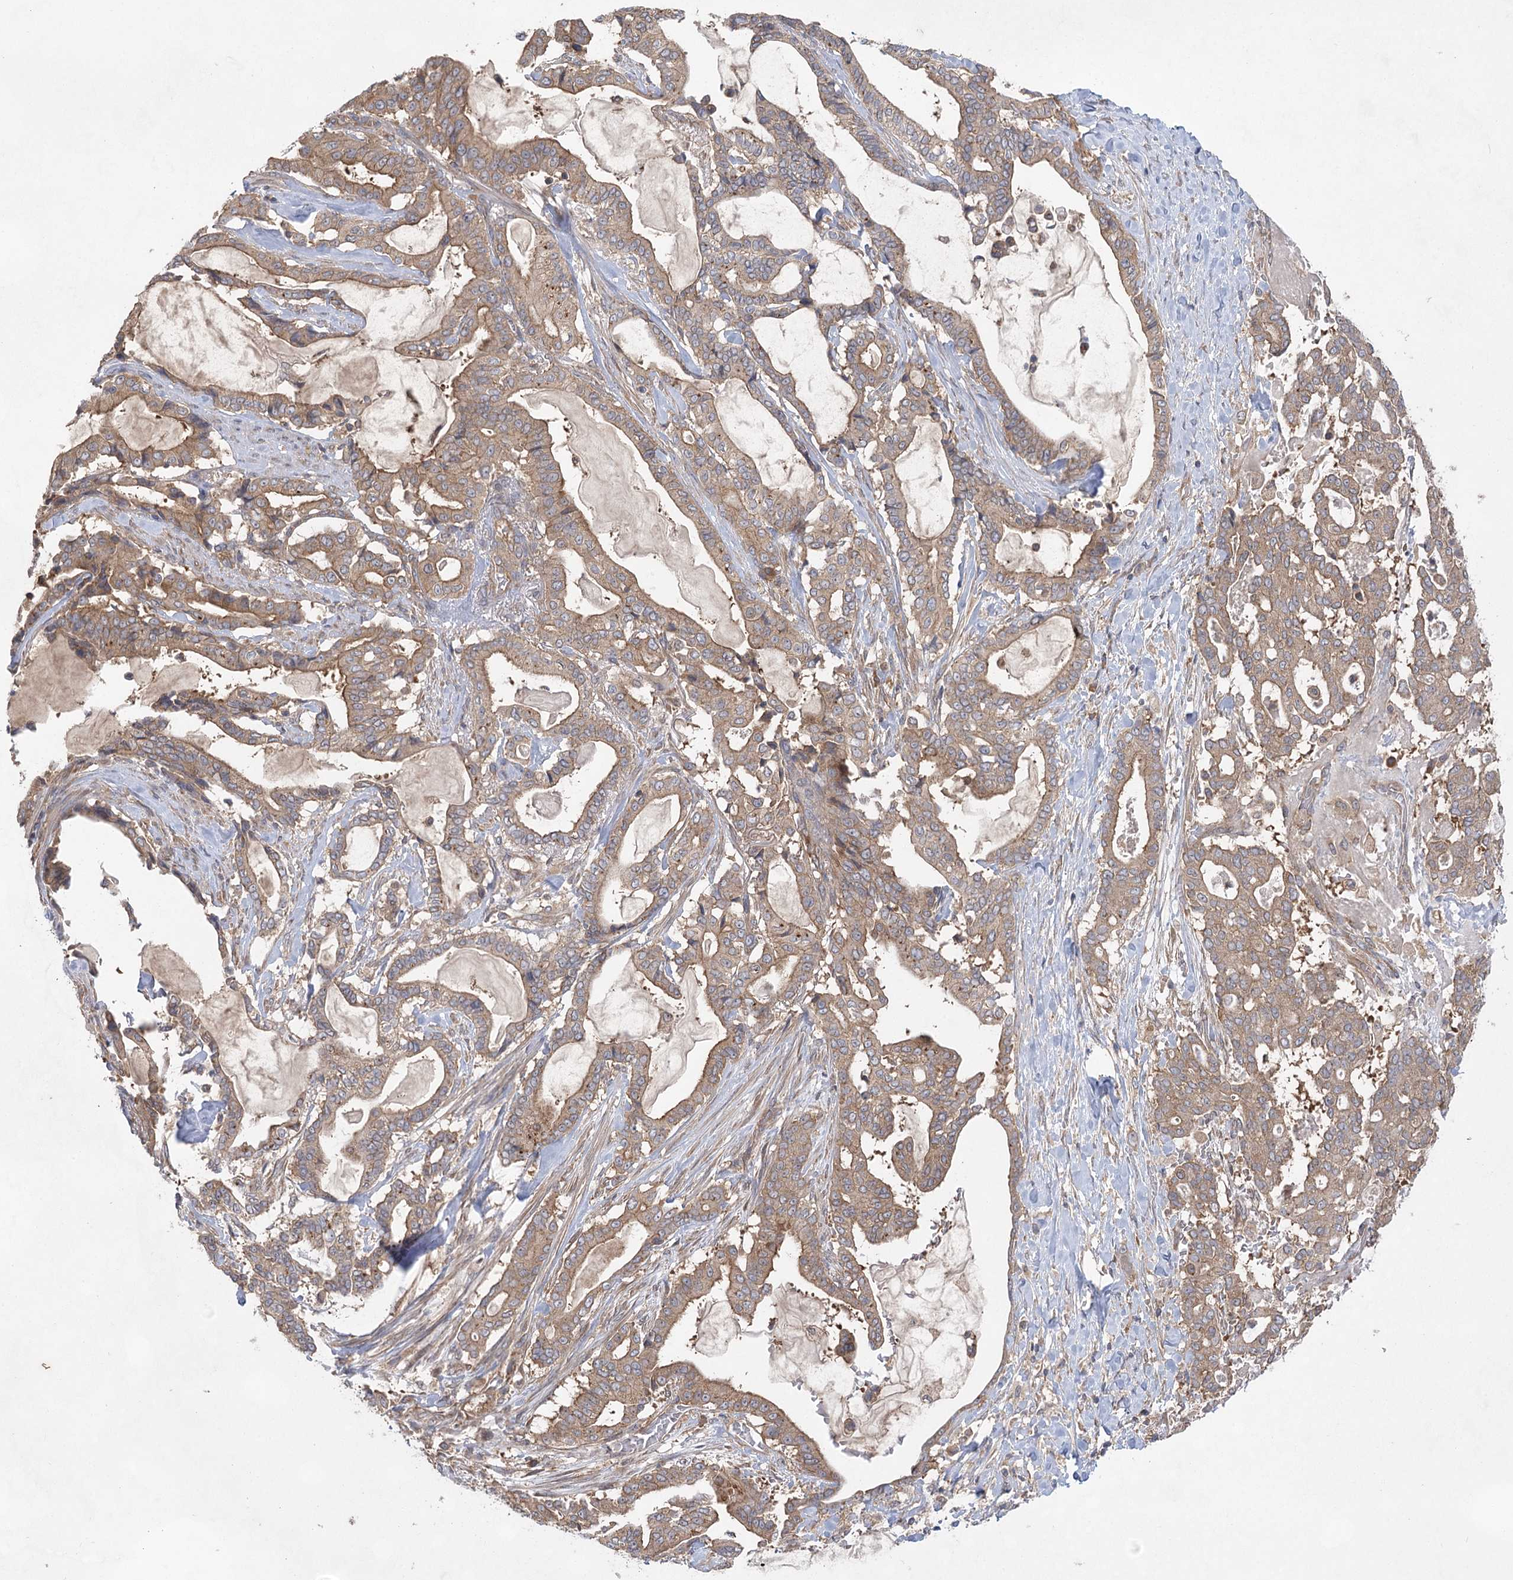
{"staining": {"intensity": "moderate", "quantity": ">75%", "location": "cytoplasmic/membranous"}, "tissue": "pancreatic cancer", "cell_type": "Tumor cells", "image_type": "cancer", "snomed": [{"axis": "morphology", "description": "Adenocarcinoma, NOS"}, {"axis": "topography", "description": "Pancreas"}], "caption": "DAB (3,3'-diaminobenzidine) immunohistochemical staining of human adenocarcinoma (pancreatic) exhibits moderate cytoplasmic/membranous protein expression in approximately >75% of tumor cells. (Stains: DAB in brown, nuclei in blue, Microscopy: brightfield microscopy at high magnification).", "gene": "EIF3A", "patient": {"sex": "male", "age": 63}}